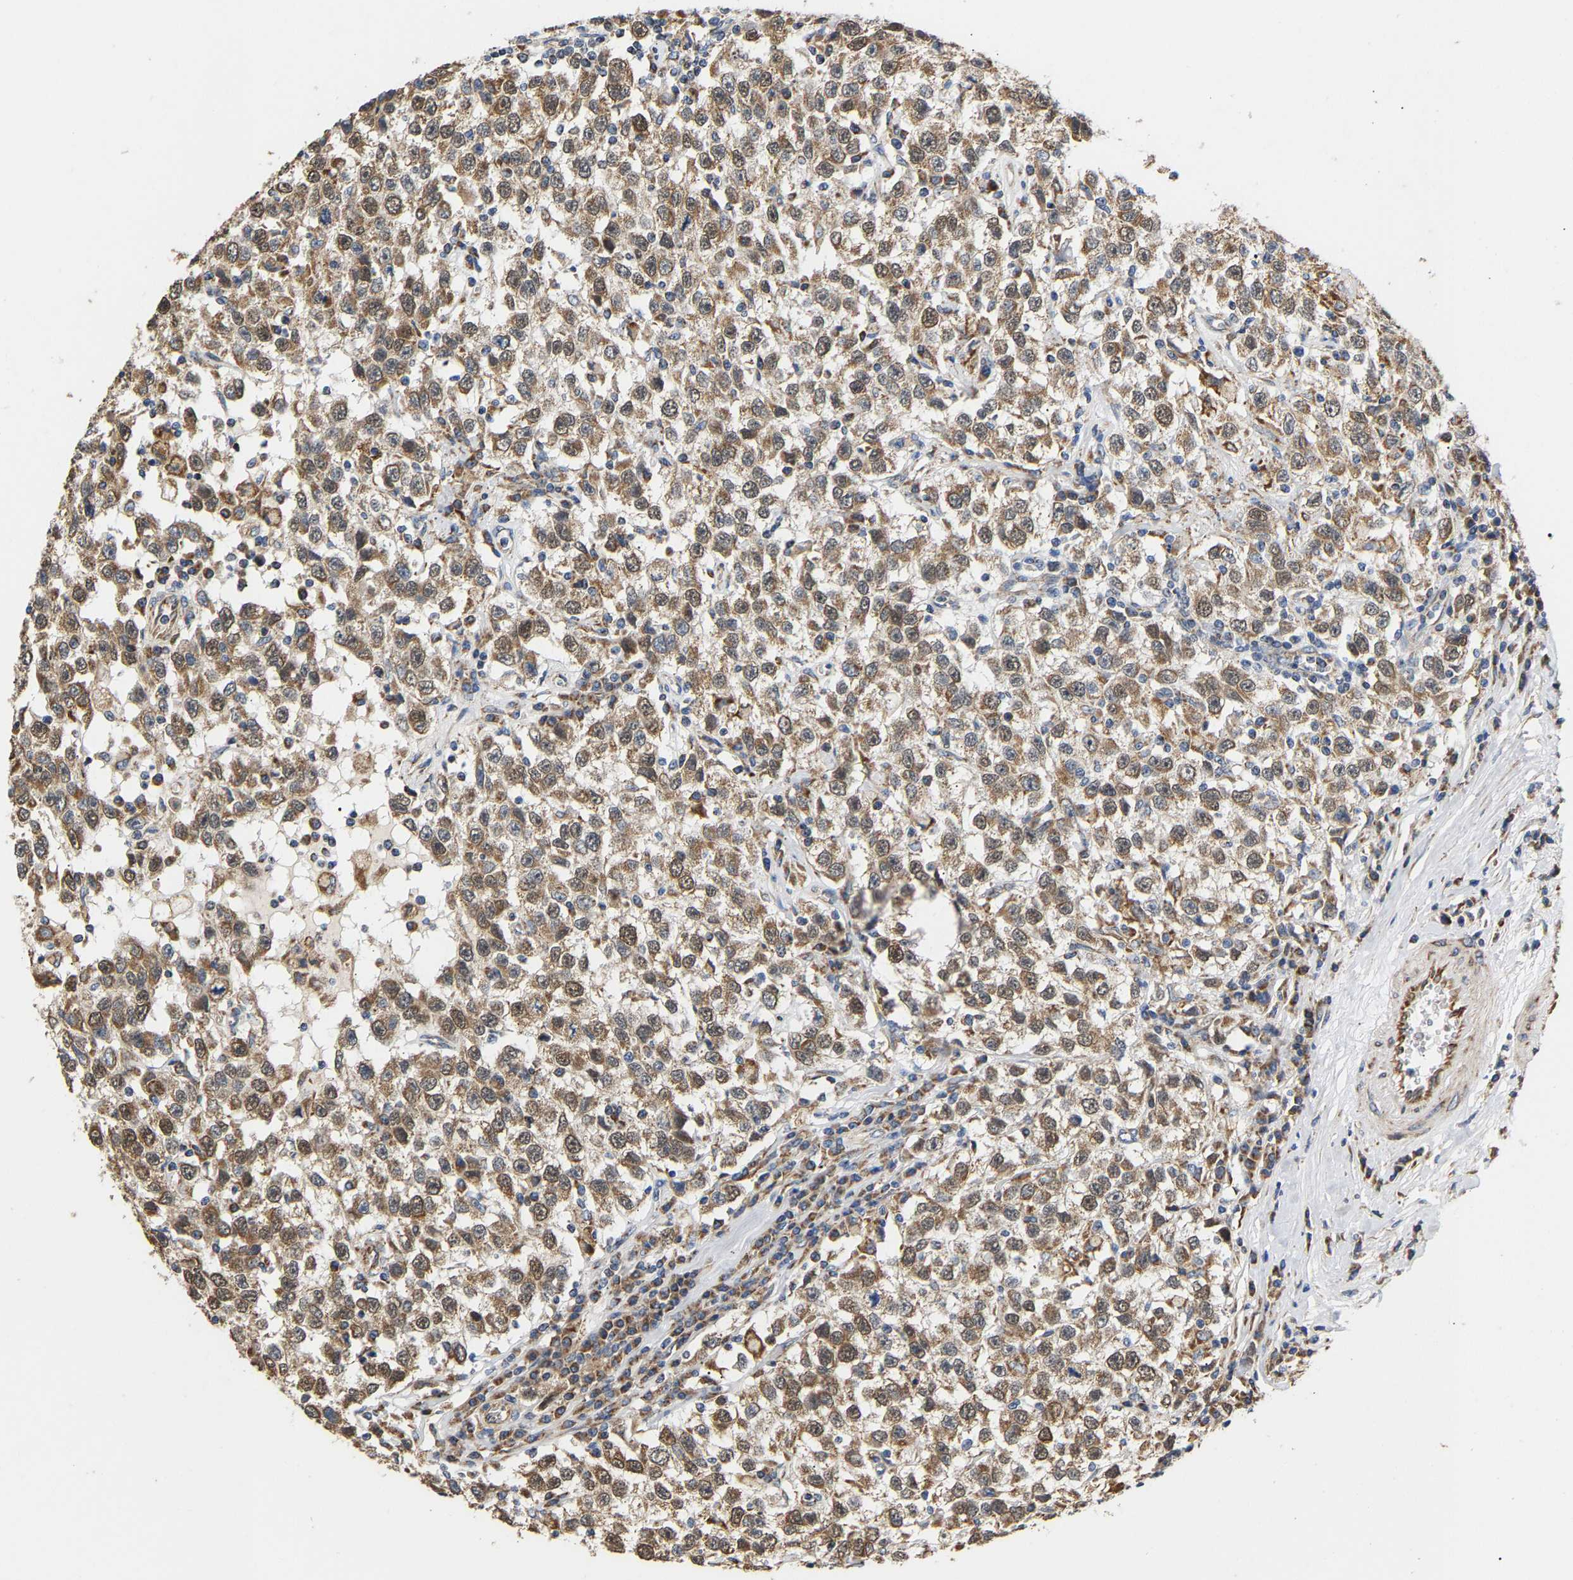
{"staining": {"intensity": "moderate", "quantity": ">75%", "location": "cytoplasmic/membranous"}, "tissue": "testis cancer", "cell_type": "Tumor cells", "image_type": "cancer", "snomed": [{"axis": "morphology", "description": "Seminoma, NOS"}, {"axis": "topography", "description": "Testis"}], "caption": "Testis seminoma stained for a protein exhibits moderate cytoplasmic/membranous positivity in tumor cells.", "gene": "TMEM168", "patient": {"sex": "male", "age": 41}}